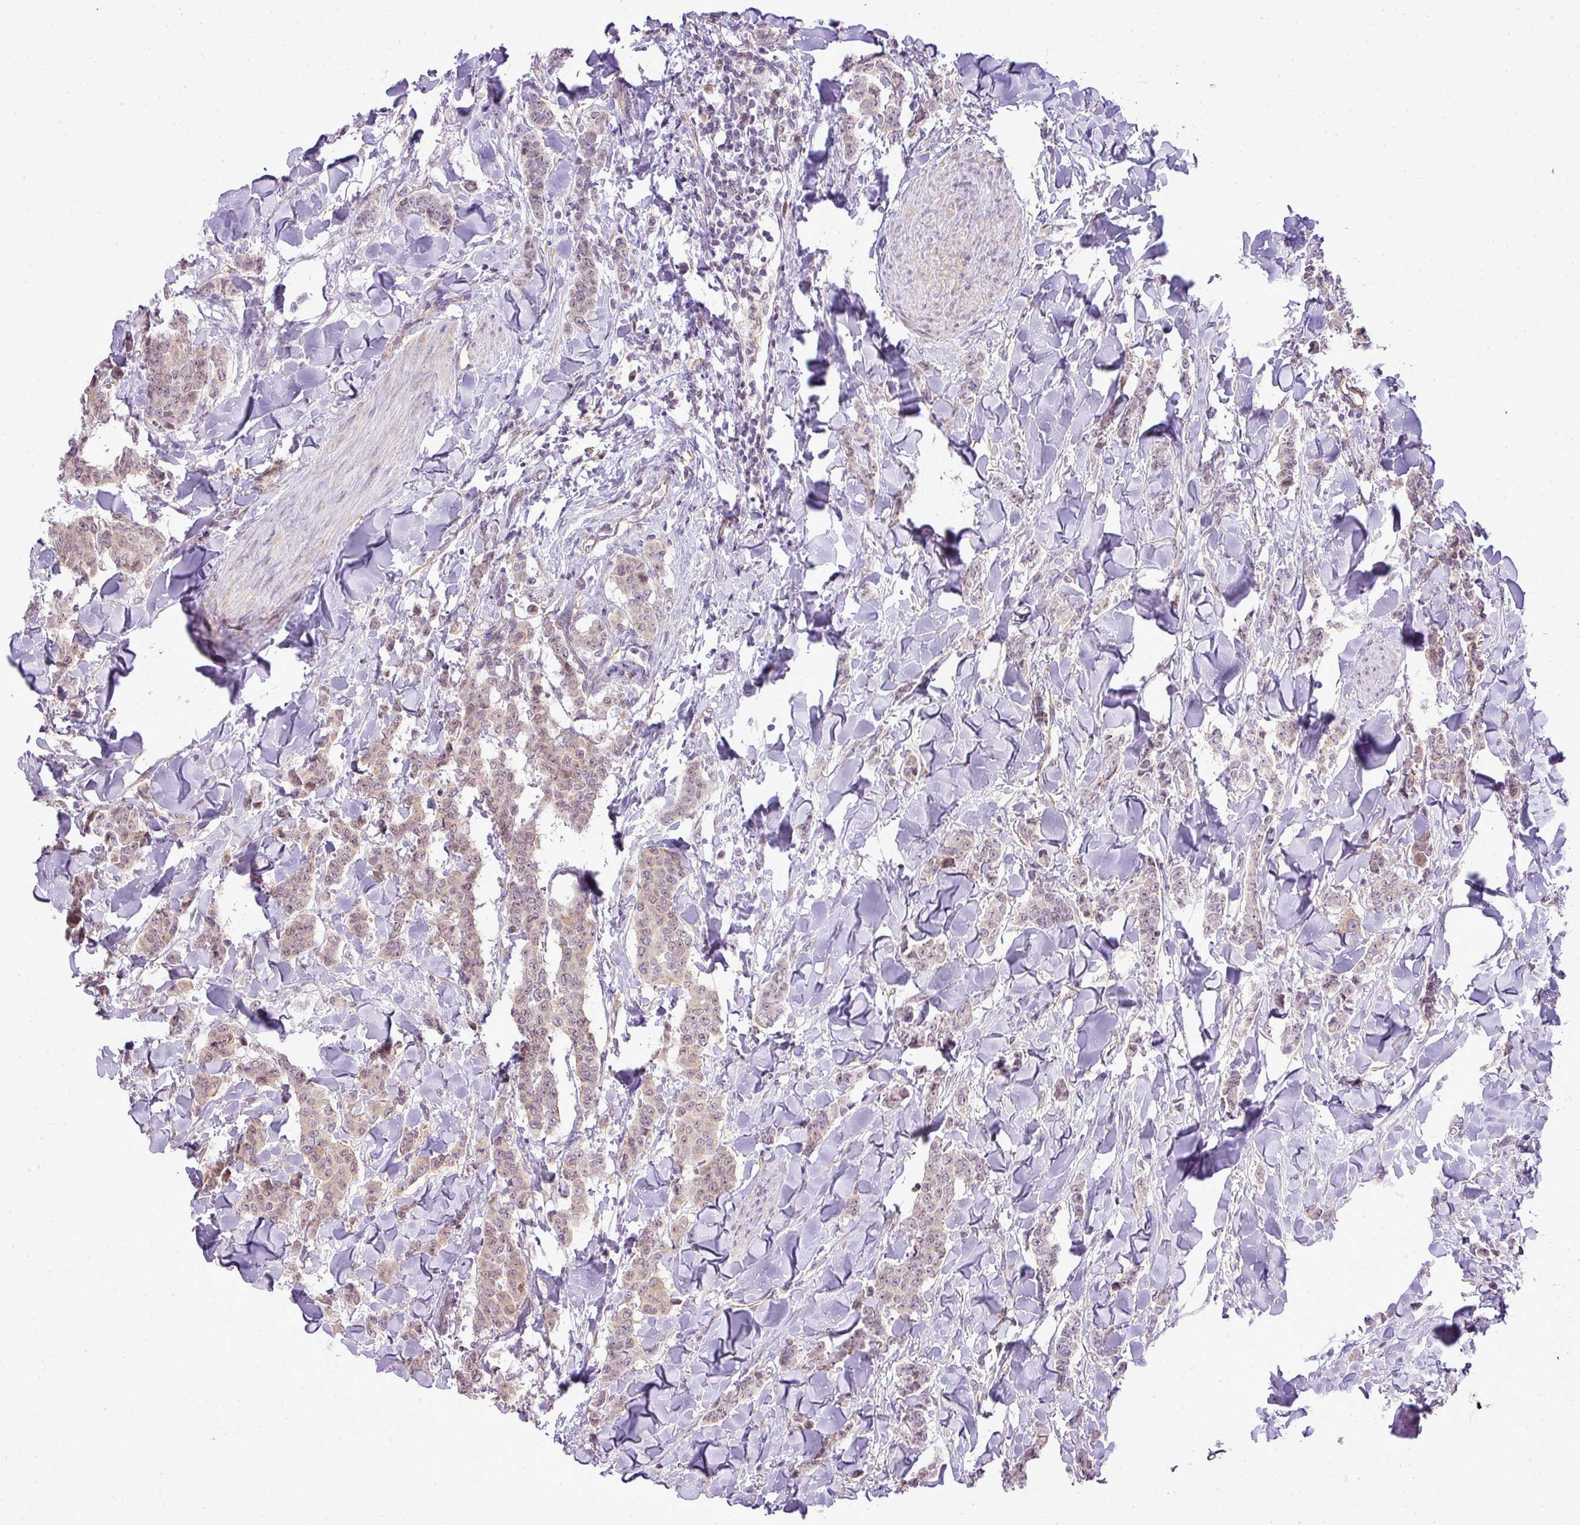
{"staining": {"intensity": "weak", "quantity": "25%-75%", "location": "nuclear"}, "tissue": "breast cancer", "cell_type": "Tumor cells", "image_type": "cancer", "snomed": [{"axis": "morphology", "description": "Duct carcinoma"}, {"axis": "topography", "description": "Breast"}], "caption": "High-power microscopy captured an immunohistochemistry (IHC) photomicrograph of breast infiltrating ductal carcinoma, revealing weak nuclear positivity in approximately 25%-75% of tumor cells.", "gene": "COX18", "patient": {"sex": "female", "age": 40}}